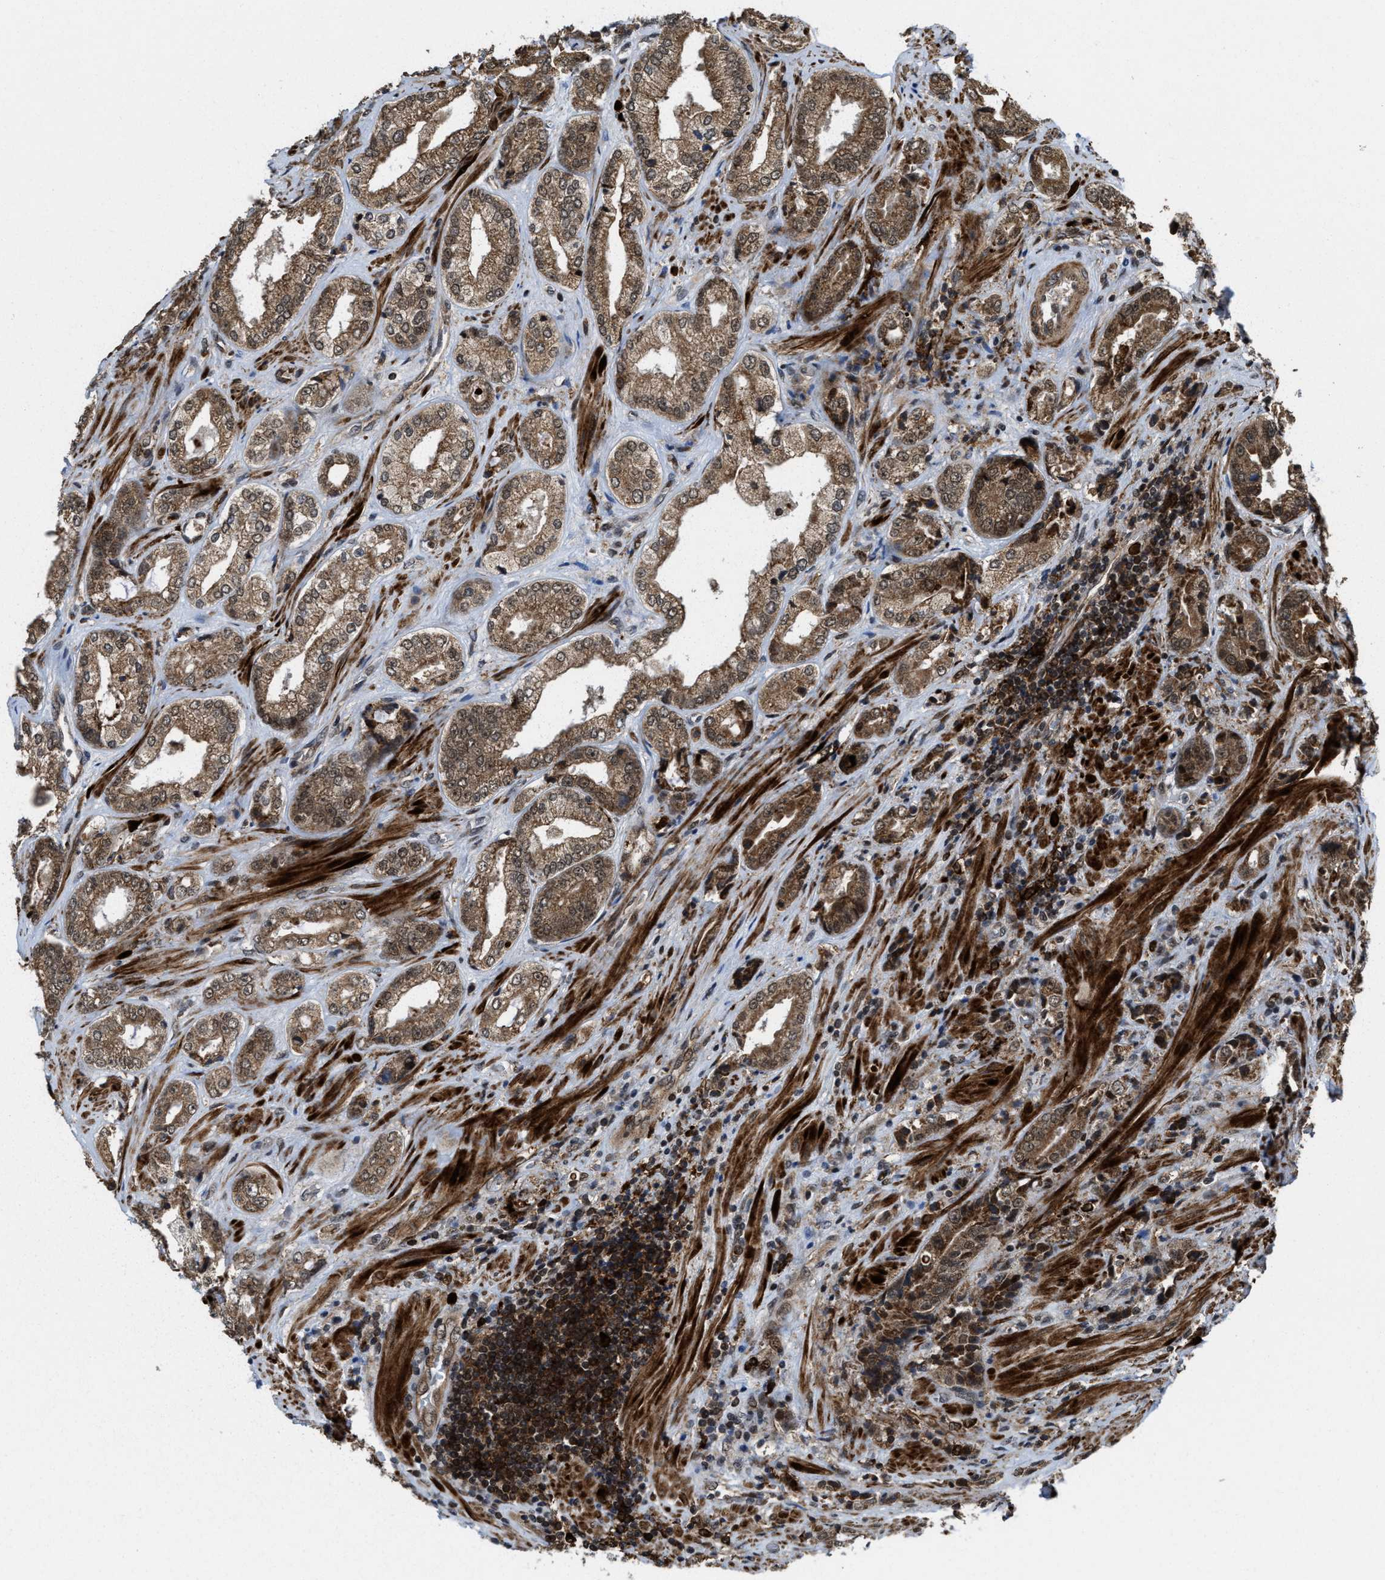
{"staining": {"intensity": "moderate", "quantity": ">75%", "location": "cytoplasmic/membranous"}, "tissue": "prostate cancer", "cell_type": "Tumor cells", "image_type": "cancer", "snomed": [{"axis": "morphology", "description": "Adenocarcinoma, High grade"}, {"axis": "topography", "description": "Prostate"}], "caption": "About >75% of tumor cells in human prostate cancer (adenocarcinoma (high-grade)) display moderate cytoplasmic/membranous protein positivity as visualized by brown immunohistochemical staining.", "gene": "ZNF250", "patient": {"sex": "male", "age": 61}}